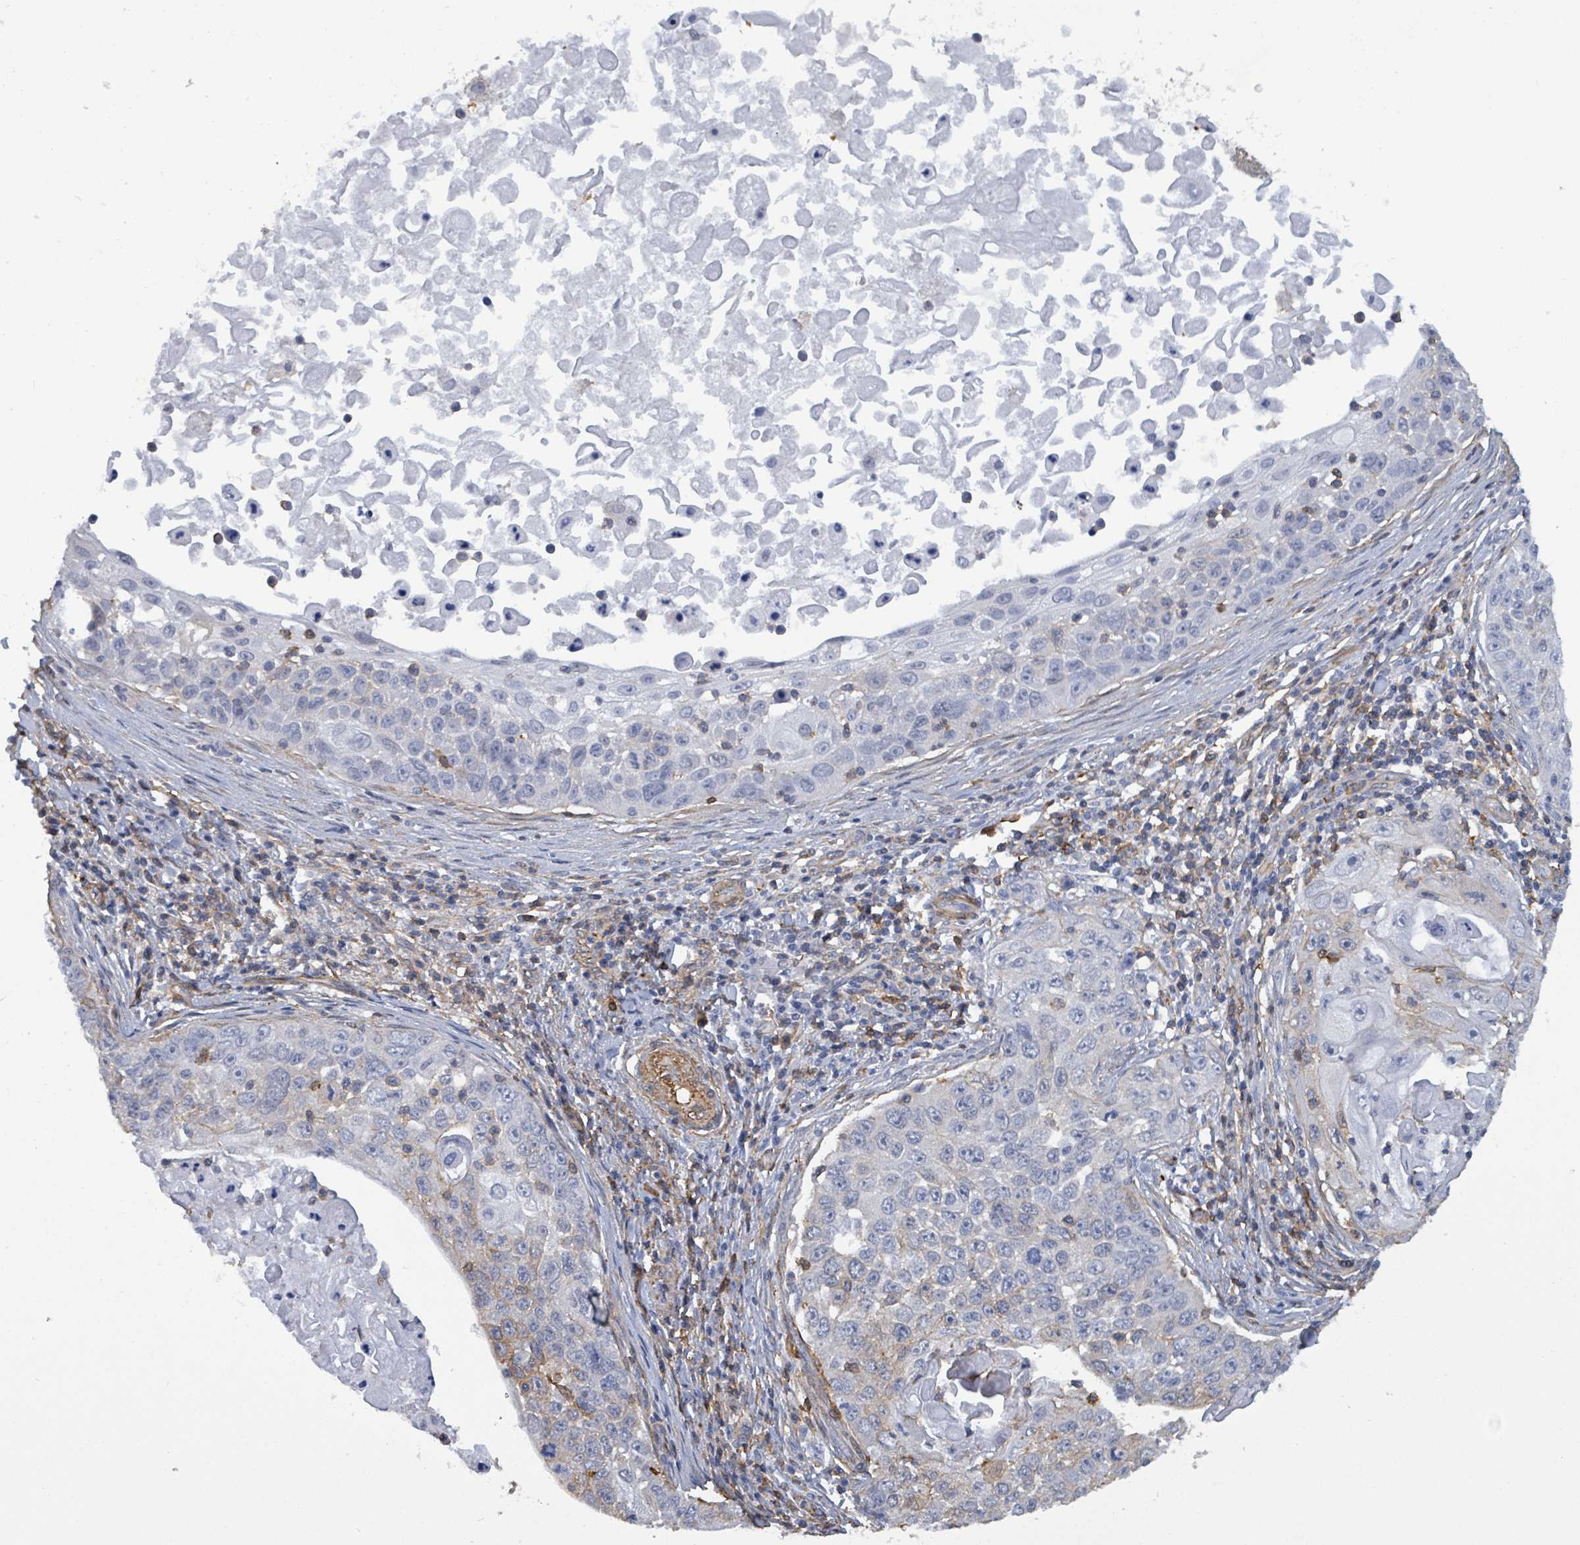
{"staining": {"intensity": "weak", "quantity": "<25%", "location": "cytoplasmic/membranous"}, "tissue": "skin cancer", "cell_type": "Tumor cells", "image_type": "cancer", "snomed": [{"axis": "morphology", "description": "Squamous cell carcinoma, NOS"}, {"axis": "topography", "description": "Skin"}], "caption": "The micrograph shows no significant positivity in tumor cells of skin cancer (squamous cell carcinoma).", "gene": "PRKRIP1", "patient": {"sex": "male", "age": 24}}